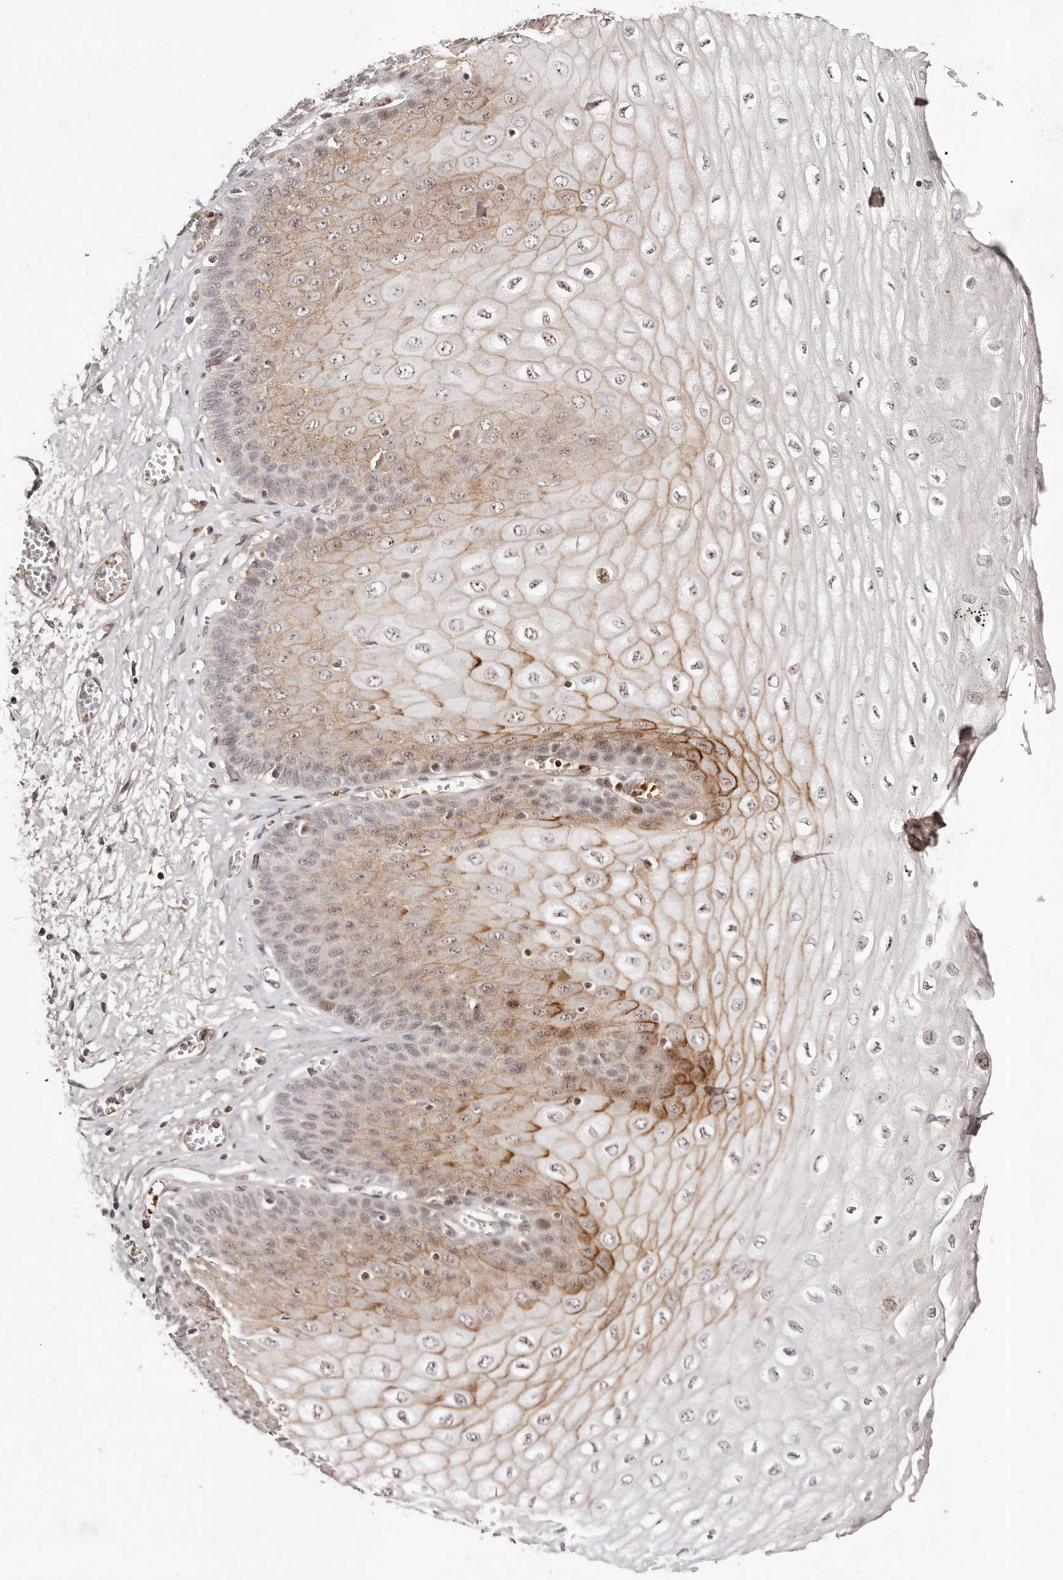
{"staining": {"intensity": "moderate", "quantity": "25%-75%", "location": "cytoplasmic/membranous,nuclear"}, "tissue": "esophagus", "cell_type": "Squamous epithelial cells", "image_type": "normal", "snomed": [{"axis": "morphology", "description": "Normal tissue, NOS"}, {"axis": "topography", "description": "Esophagus"}], "caption": "Brown immunohistochemical staining in normal esophagus demonstrates moderate cytoplasmic/membranous,nuclear positivity in approximately 25%-75% of squamous epithelial cells.", "gene": "WRN", "patient": {"sex": "male", "age": 60}}